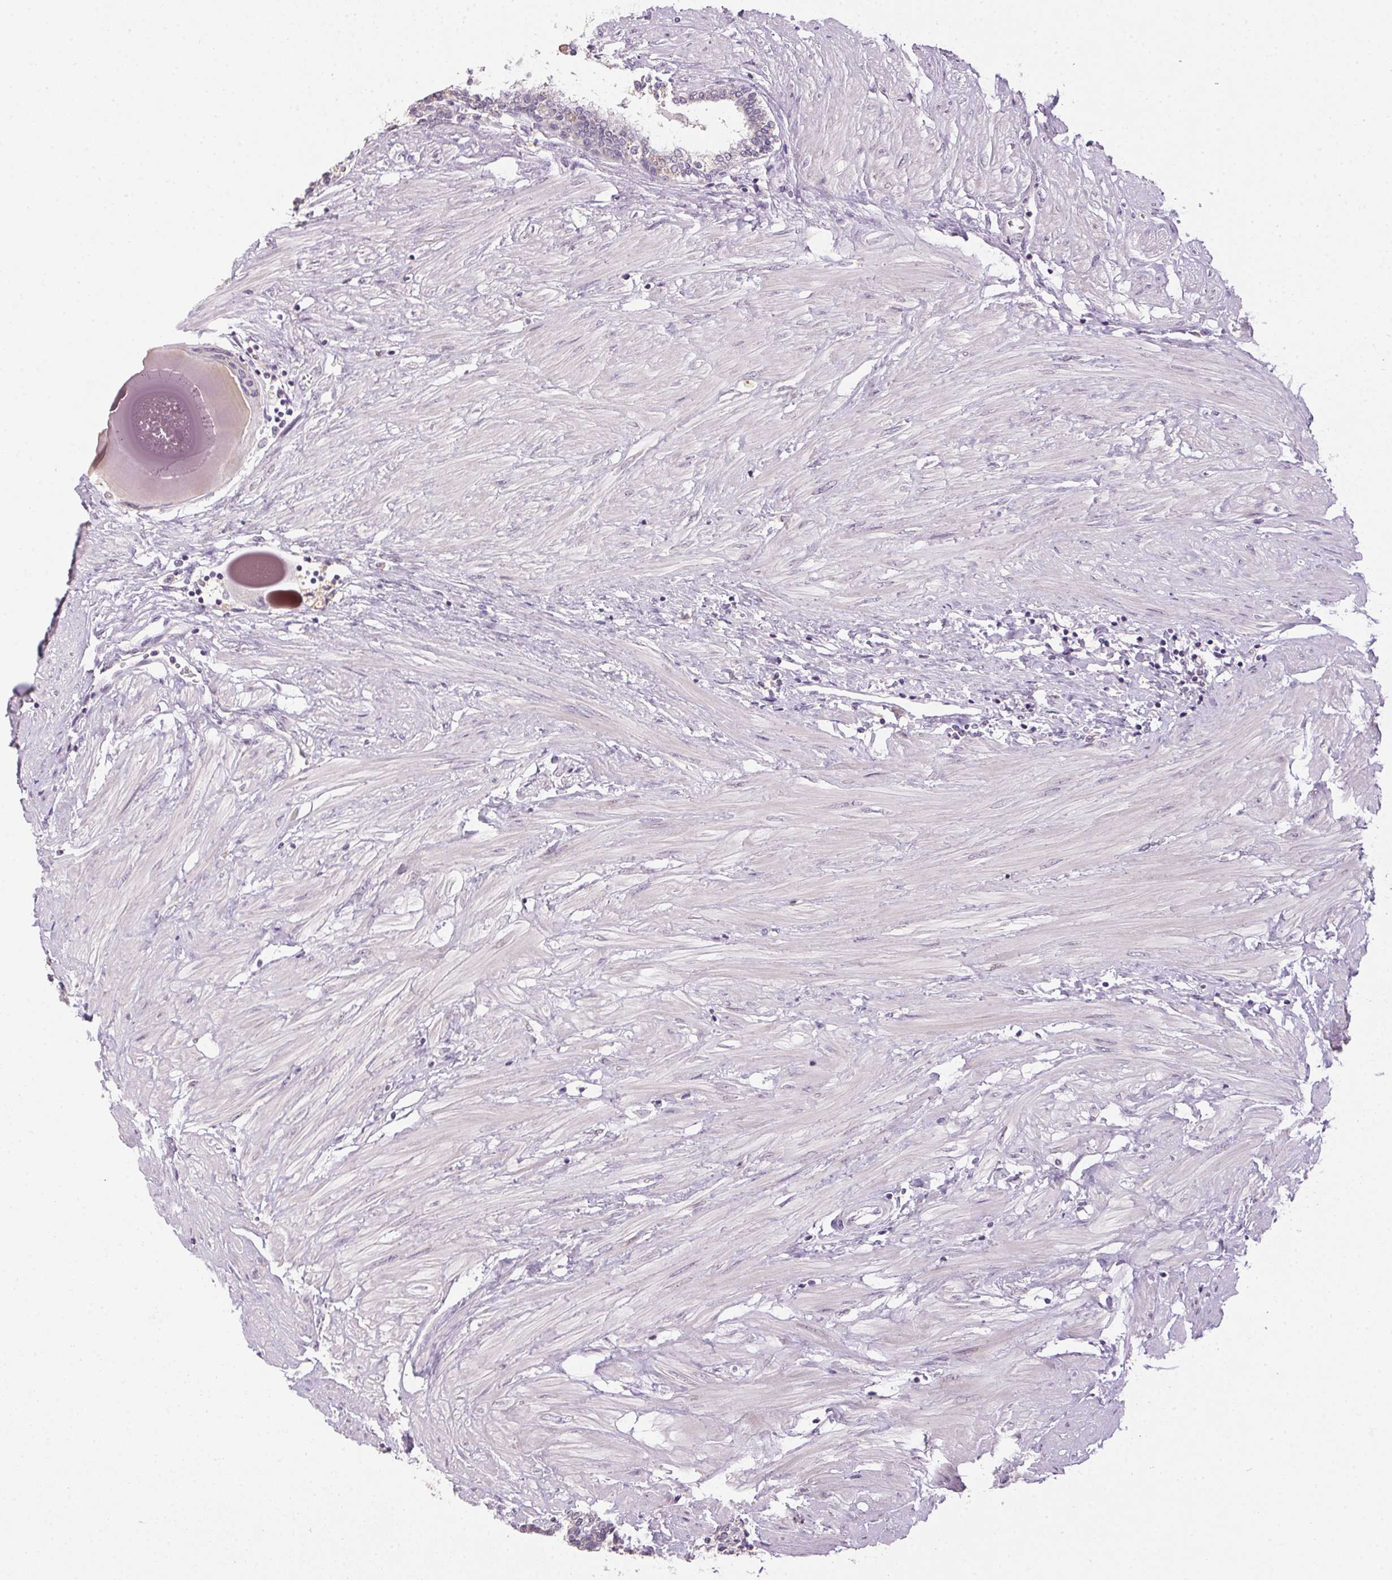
{"staining": {"intensity": "negative", "quantity": "none", "location": "none"}, "tissue": "prostate", "cell_type": "Glandular cells", "image_type": "normal", "snomed": [{"axis": "morphology", "description": "Normal tissue, NOS"}, {"axis": "topography", "description": "Prostate"}], "caption": "High magnification brightfield microscopy of benign prostate stained with DAB (3,3'-diaminobenzidine) (brown) and counterstained with hematoxylin (blue): glandular cells show no significant expression.", "gene": "SPACA9", "patient": {"sex": "male", "age": 55}}